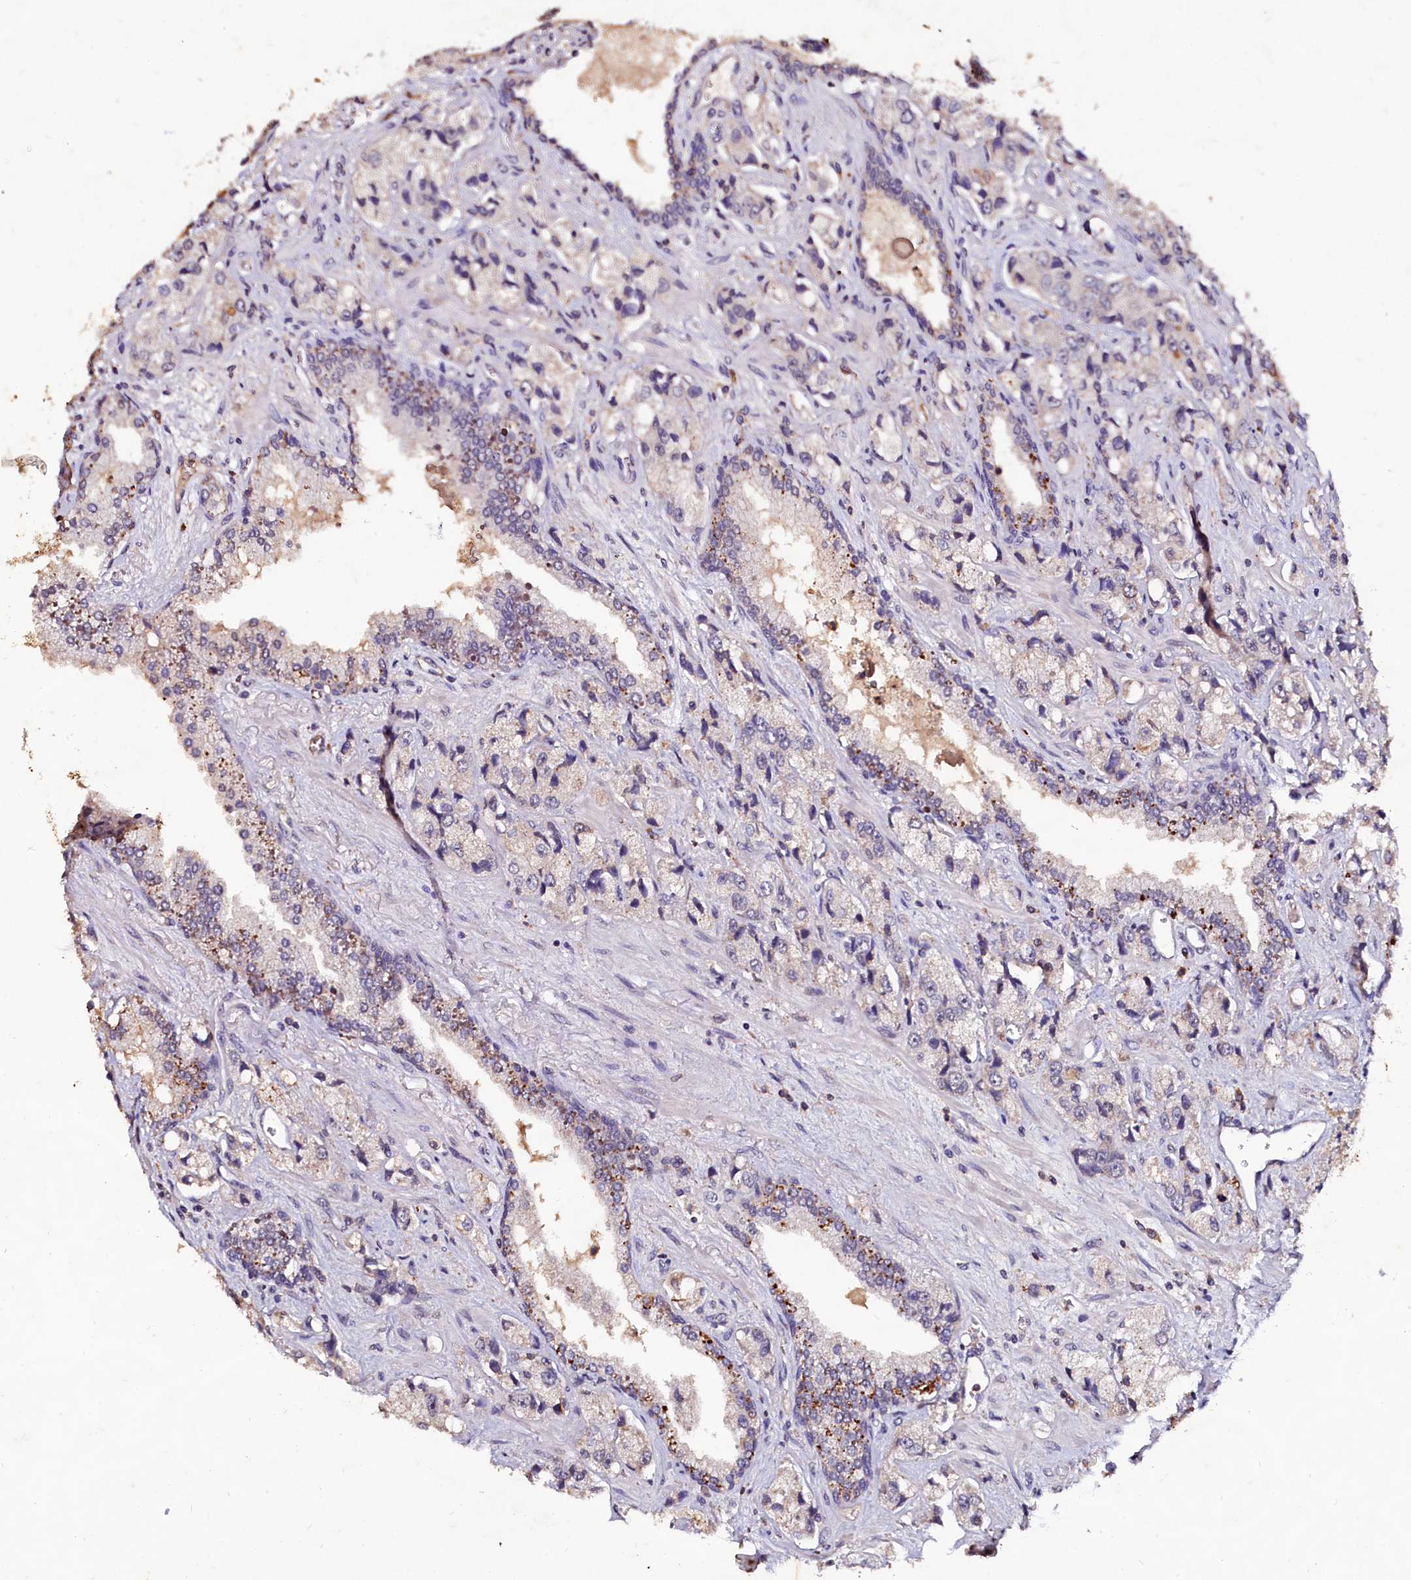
{"staining": {"intensity": "negative", "quantity": "none", "location": "none"}, "tissue": "prostate cancer", "cell_type": "Tumor cells", "image_type": "cancer", "snomed": [{"axis": "morphology", "description": "Adenocarcinoma, High grade"}, {"axis": "topography", "description": "Prostate"}], "caption": "The immunohistochemistry (IHC) micrograph has no significant positivity in tumor cells of prostate cancer tissue. (DAB immunohistochemistry (IHC), high magnification).", "gene": "CSTPP1", "patient": {"sex": "male", "age": 74}}